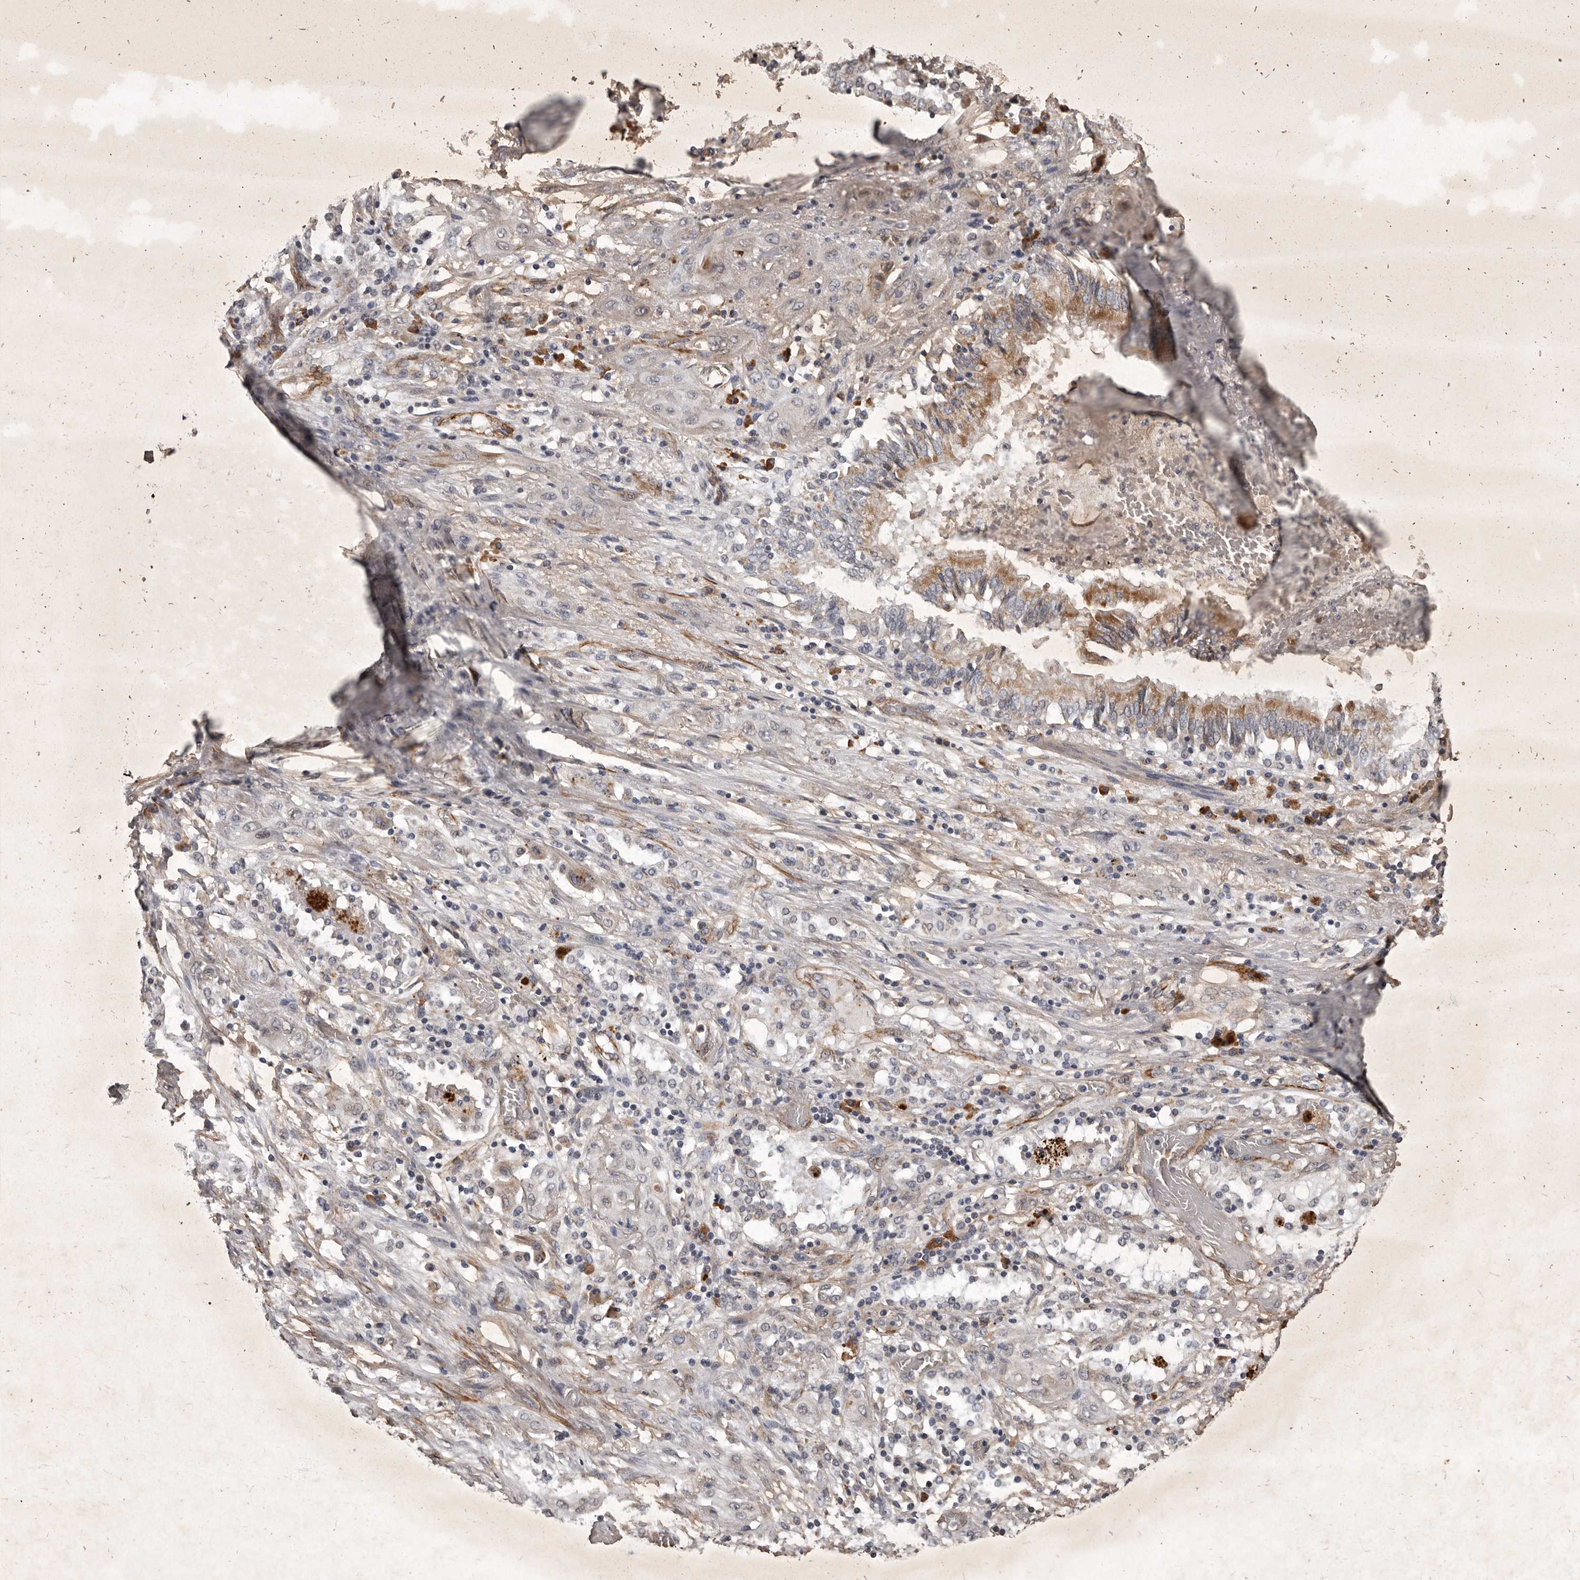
{"staining": {"intensity": "negative", "quantity": "none", "location": "none"}, "tissue": "lung cancer", "cell_type": "Tumor cells", "image_type": "cancer", "snomed": [{"axis": "morphology", "description": "Squamous cell carcinoma, NOS"}, {"axis": "topography", "description": "Lung"}], "caption": "A micrograph of squamous cell carcinoma (lung) stained for a protein reveals no brown staining in tumor cells. The staining is performed using DAB (3,3'-diaminobenzidine) brown chromogen with nuclei counter-stained in using hematoxylin.", "gene": "MRPS15", "patient": {"sex": "female", "age": 47}}